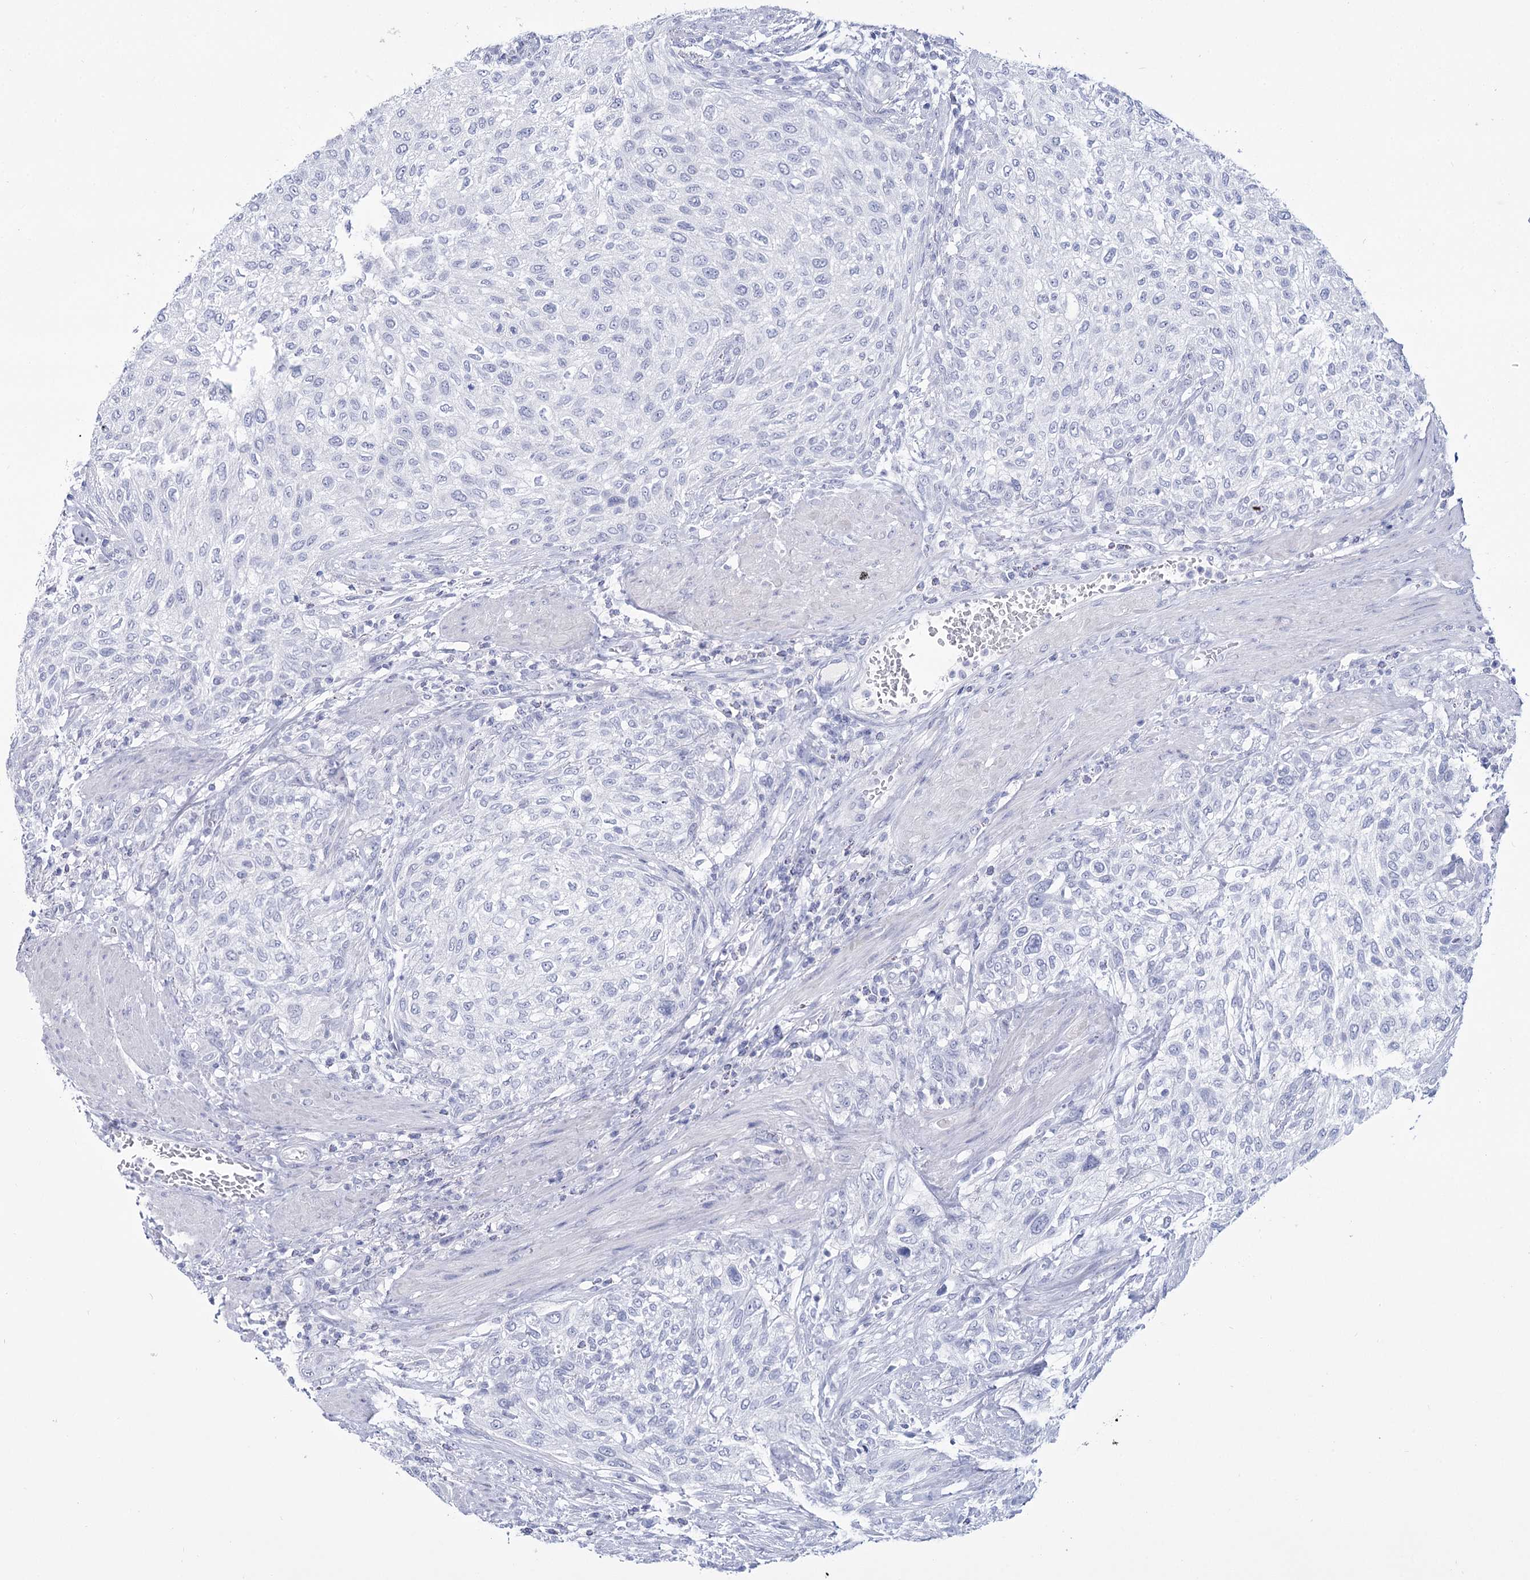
{"staining": {"intensity": "negative", "quantity": "none", "location": "none"}, "tissue": "urothelial cancer", "cell_type": "Tumor cells", "image_type": "cancer", "snomed": [{"axis": "morphology", "description": "Urothelial carcinoma, High grade"}, {"axis": "topography", "description": "Urinary bladder"}], "caption": "A high-resolution histopathology image shows immunohistochemistry staining of urothelial cancer, which exhibits no significant positivity in tumor cells.", "gene": "RNF186", "patient": {"sex": "male", "age": 35}}